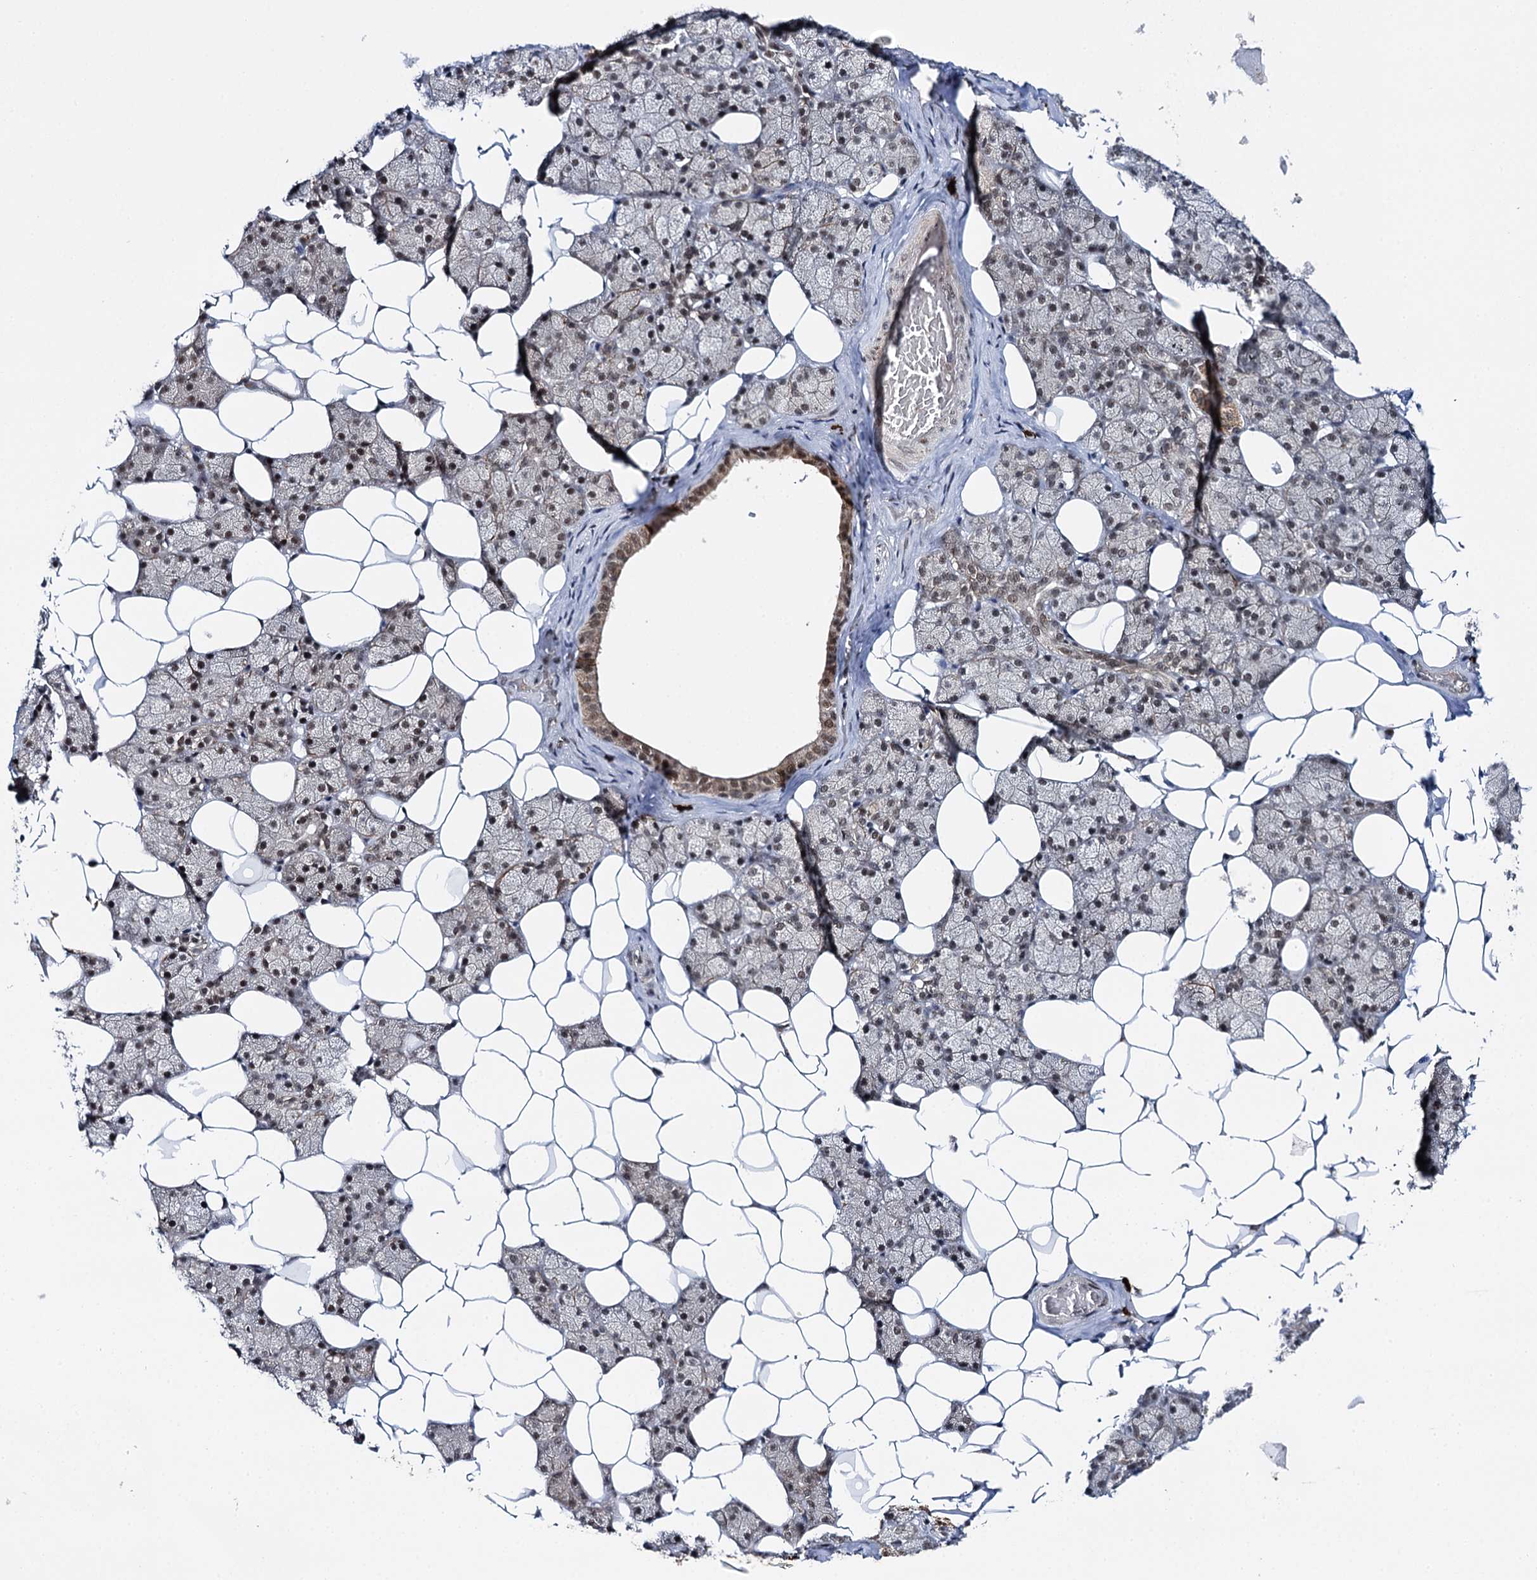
{"staining": {"intensity": "weak", "quantity": "25%-75%", "location": "nuclear"}, "tissue": "salivary gland", "cell_type": "Glandular cells", "image_type": "normal", "snomed": [{"axis": "morphology", "description": "Normal tissue, NOS"}, {"axis": "topography", "description": "Salivary gland"}], "caption": "Immunohistochemical staining of normal salivary gland shows low levels of weak nuclear staining in approximately 25%-75% of glandular cells.", "gene": "BUD13", "patient": {"sex": "female", "age": 33}}